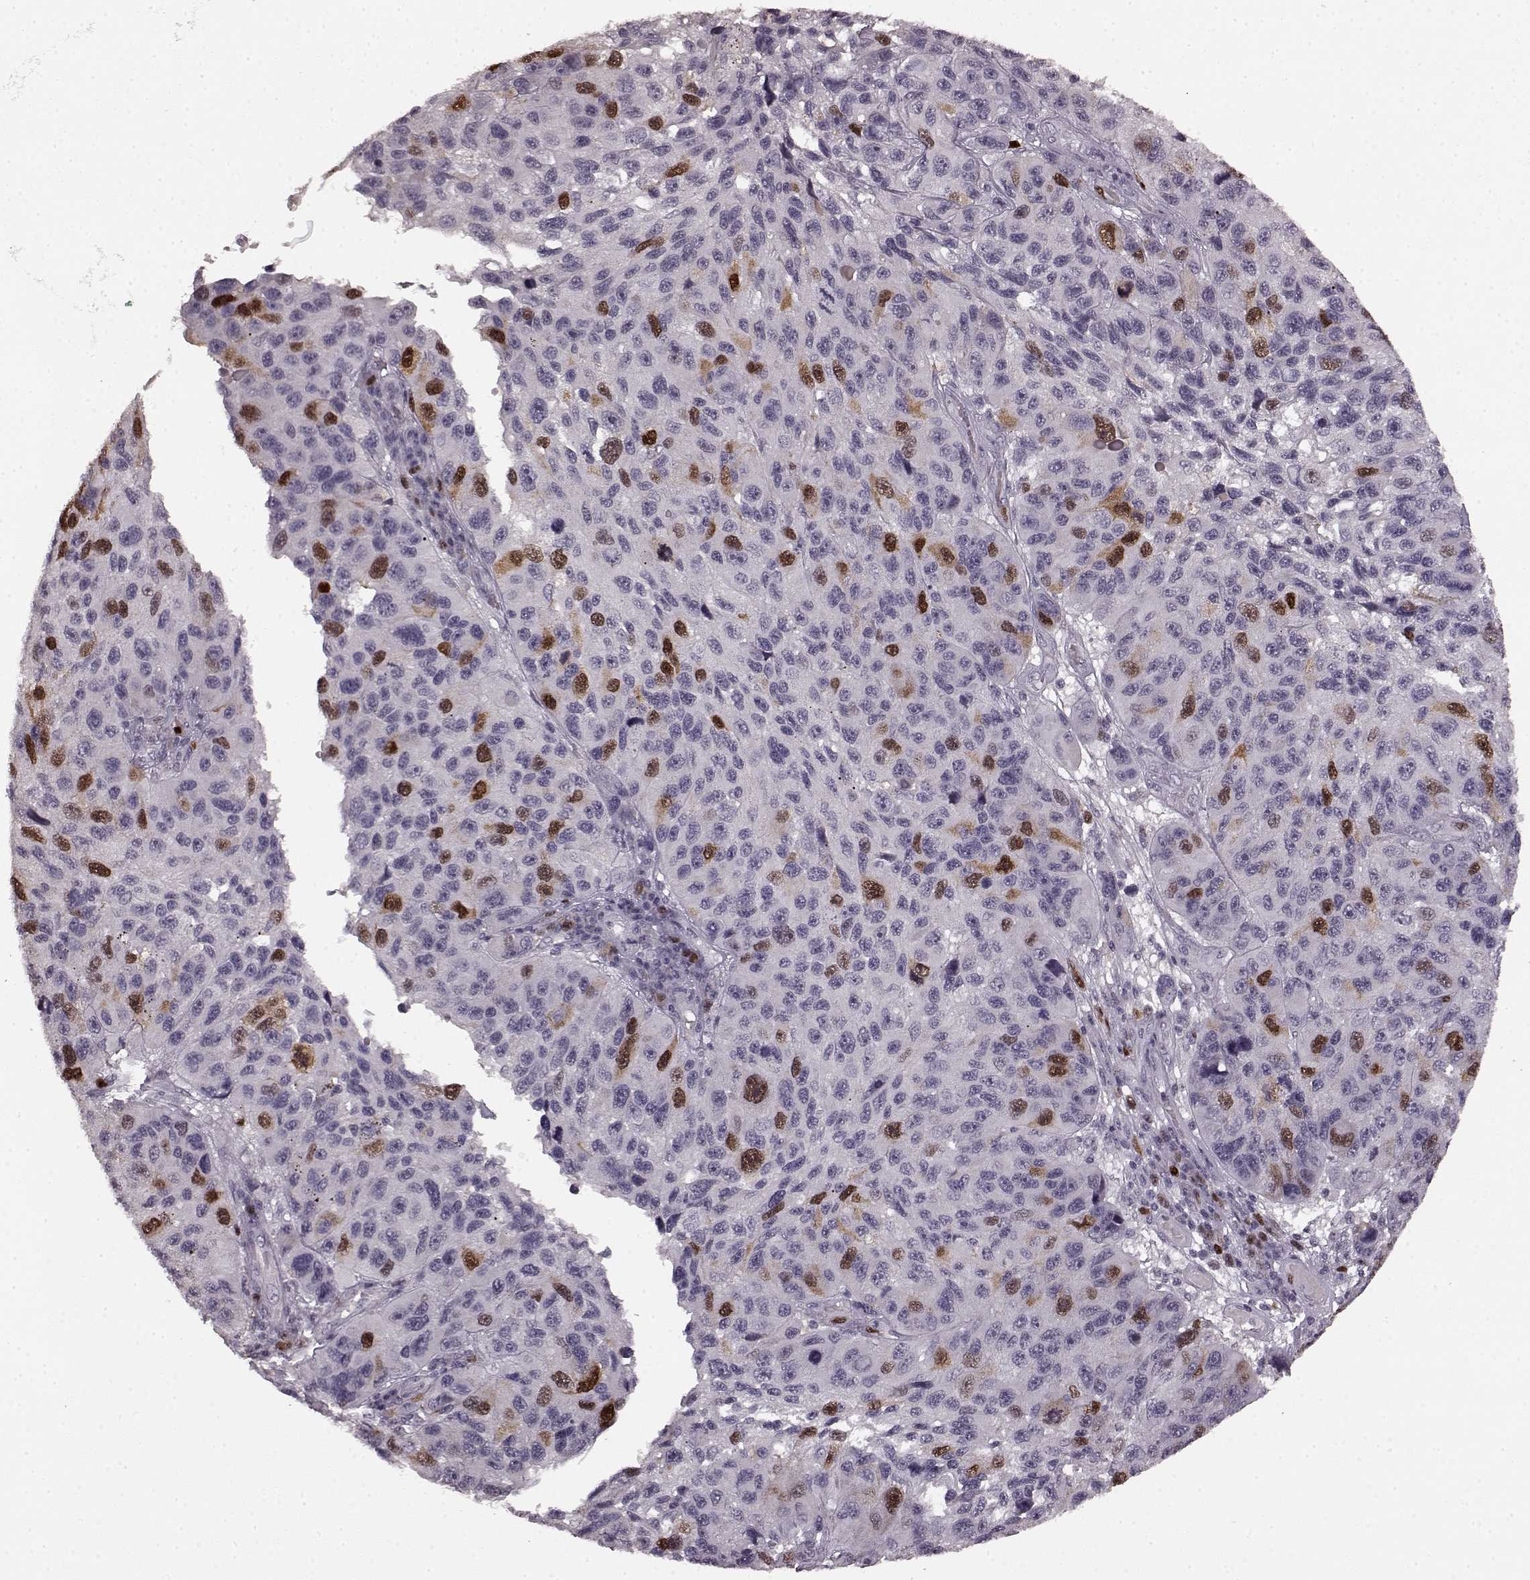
{"staining": {"intensity": "strong", "quantity": "<25%", "location": "nuclear"}, "tissue": "melanoma", "cell_type": "Tumor cells", "image_type": "cancer", "snomed": [{"axis": "morphology", "description": "Malignant melanoma, NOS"}, {"axis": "topography", "description": "Skin"}], "caption": "IHC histopathology image of neoplastic tissue: human malignant melanoma stained using immunohistochemistry (IHC) displays medium levels of strong protein expression localized specifically in the nuclear of tumor cells, appearing as a nuclear brown color.", "gene": "CCNA2", "patient": {"sex": "male", "age": 53}}